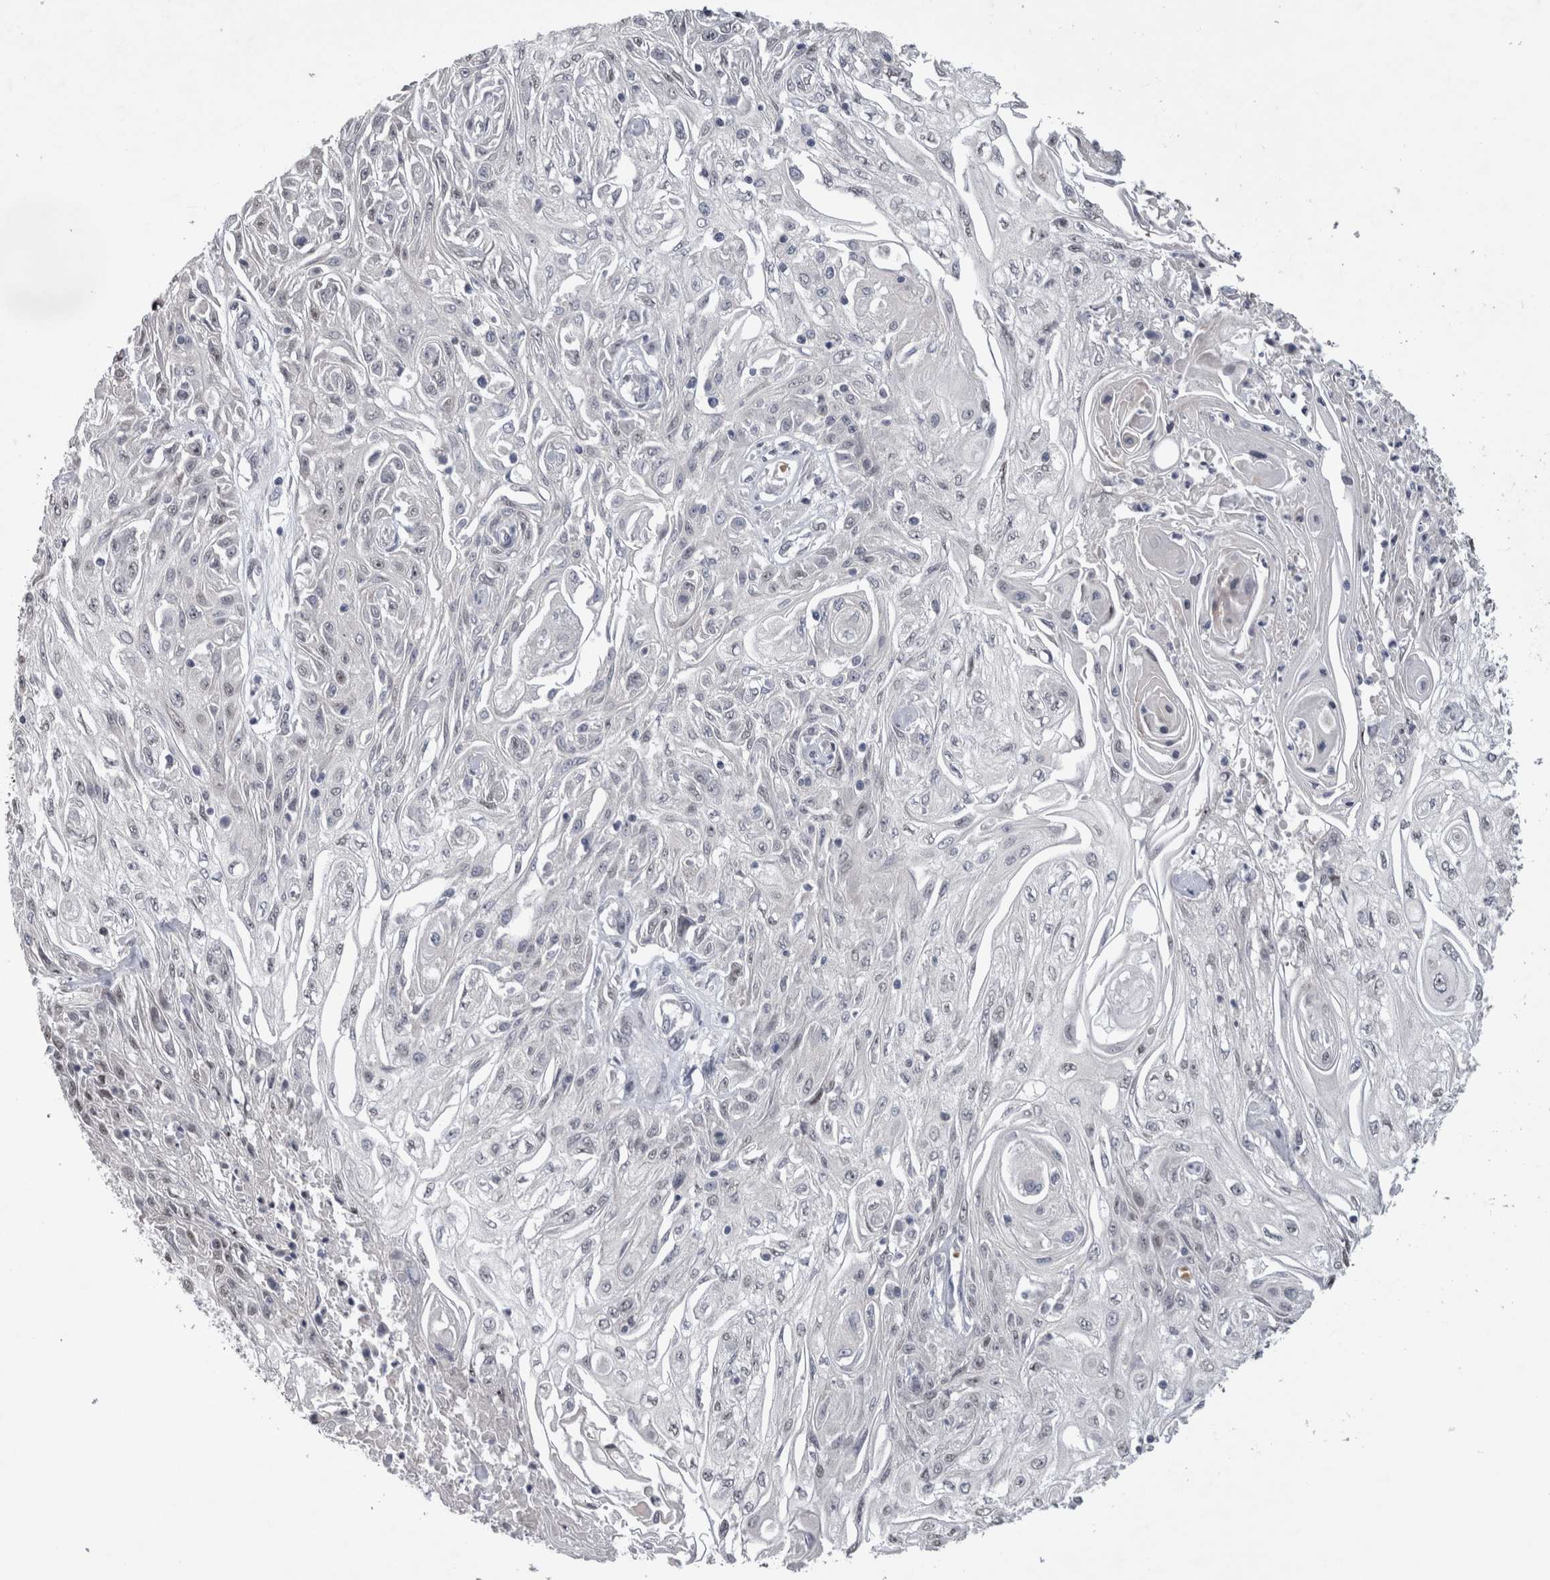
{"staining": {"intensity": "negative", "quantity": "none", "location": "none"}, "tissue": "skin cancer", "cell_type": "Tumor cells", "image_type": "cancer", "snomed": [{"axis": "morphology", "description": "Squamous cell carcinoma, NOS"}, {"axis": "morphology", "description": "Squamous cell carcinoma, metastatic, NOS"}, {"axis": "topography", "description": "Skin"}, {"axis": "topography", "description": "Lymph node"}], "caption": "This photomicrograph is of metastatic squamous cell carcinoma (skin) stained with IHC to label a protein in brown with the nuclei are counter-stained blue. There is no positivity in tumor cells.", "gene": "IFI44", "patient": {"sex": "male", "age": 75}}